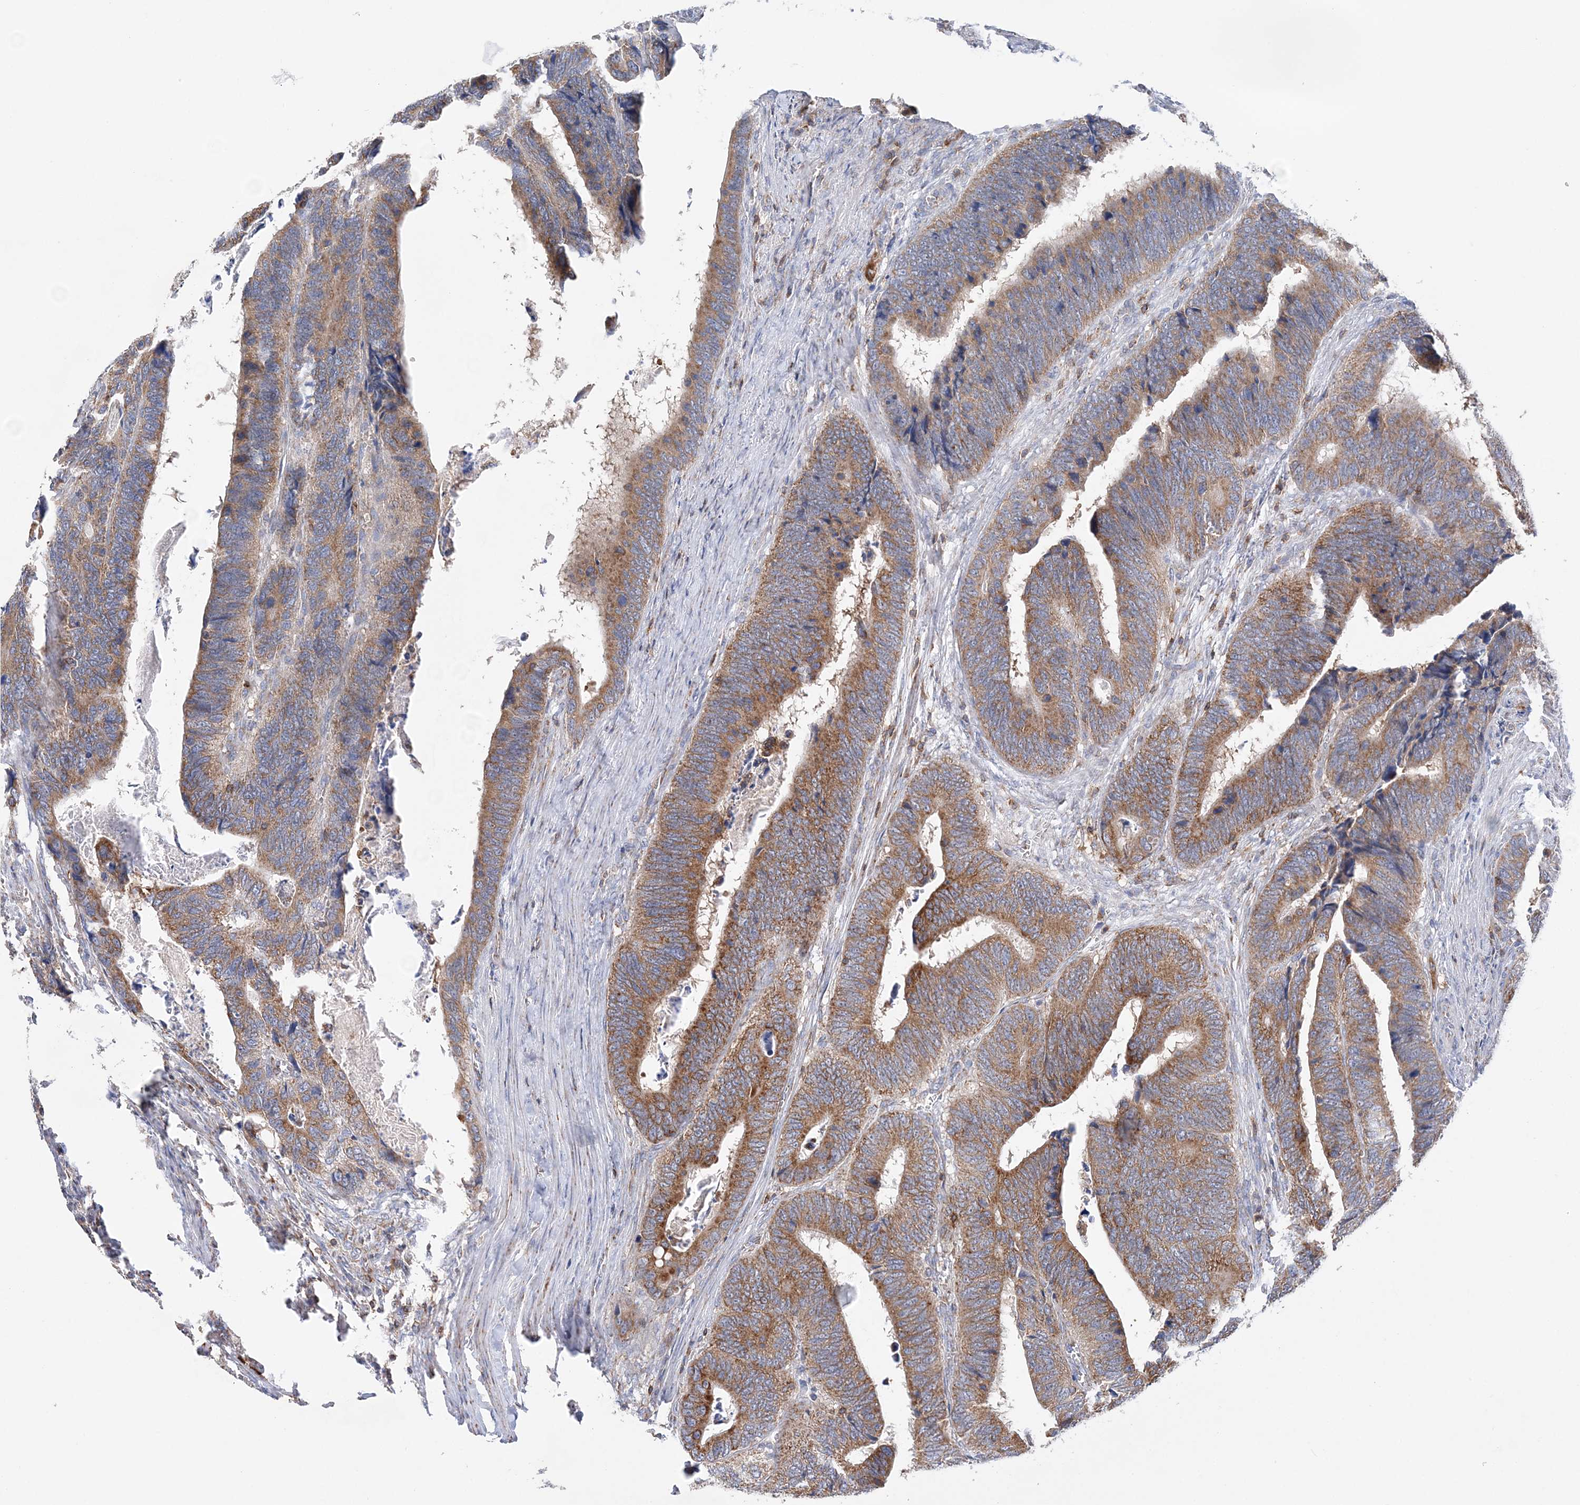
{"staining": {"intensity": "moderate", "quantity": ">75%", "location": "cytoplasmic/membranous"}, "tissue": "colorectal cancer", "cell_type": "Tumor cells", "image_type": "cancer", "snomed": [{"axis": "morphology", "description": "Adenocarcinoma, NOS"}, {"axis": "topography", "description": "Colon"}], "caption": "This image demonstrates immunohistochemistry staining of colorectal cancer, with medium moderate cytoplasmic/membranous positivity in approximately >75% of tumor cells.", "gene": "TTC32", "patient": {"sex": "male", "age": 72}}